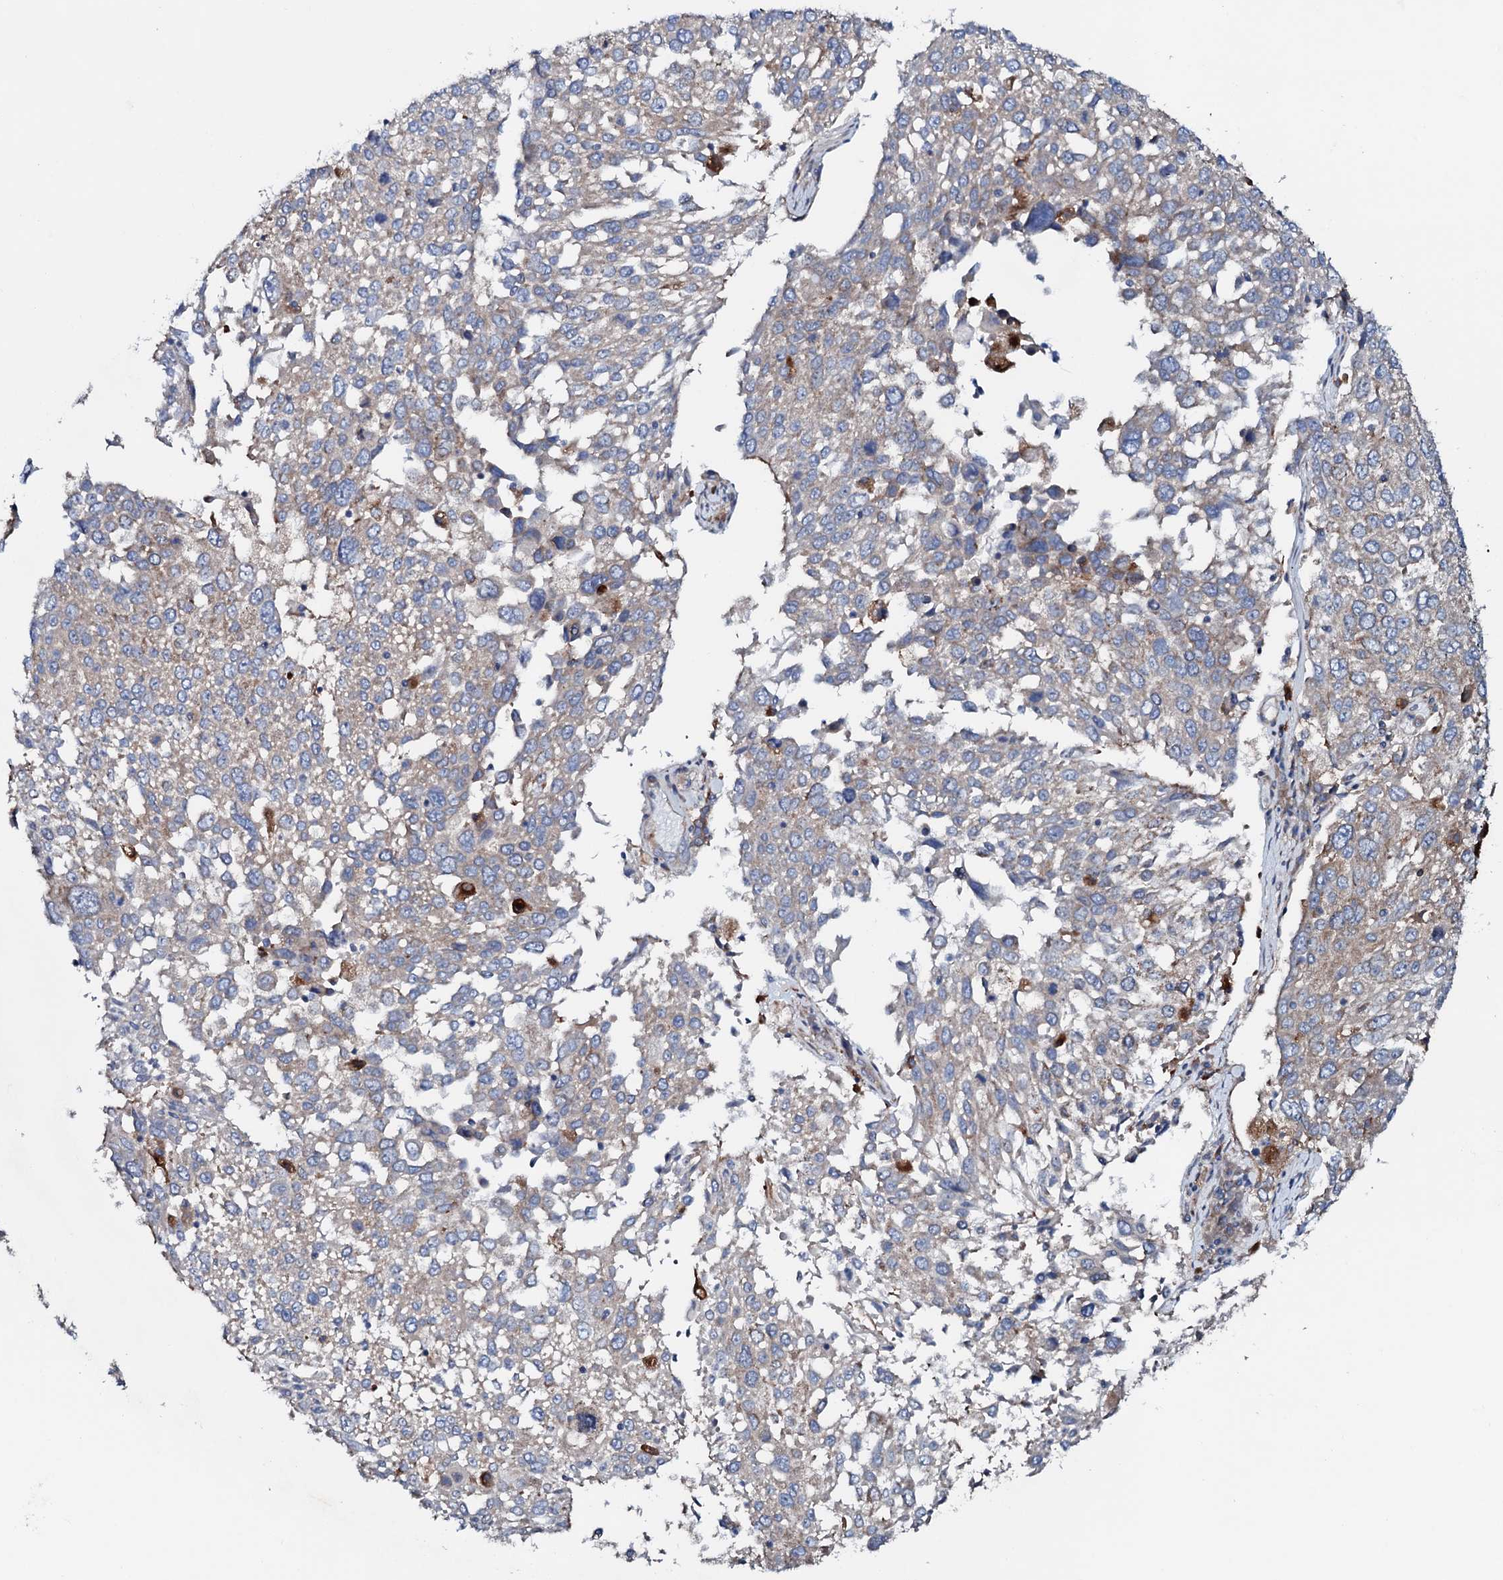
{"staining": {"intensity": "weak", "quantity": "<25%", "location": "cytoplasmic/membranous"}, "tissue": "lung cancer", "cell_type": "Tumor cells", "image_type": "cancer", "snomed": [{"axis": "morphology", "description": "Squamous cell carcinoma, NOS"}, {"axis": "topography", "description": "Lung"}], "caption": "Tumor cells are negative for protein expression in human lung squamous cell carcinoma. (Immunohistochemistry (ihc), brightfield microscopy, high magnification).", "gene": "P2RX4", "patient": {"sex": "male", "age": 65}}